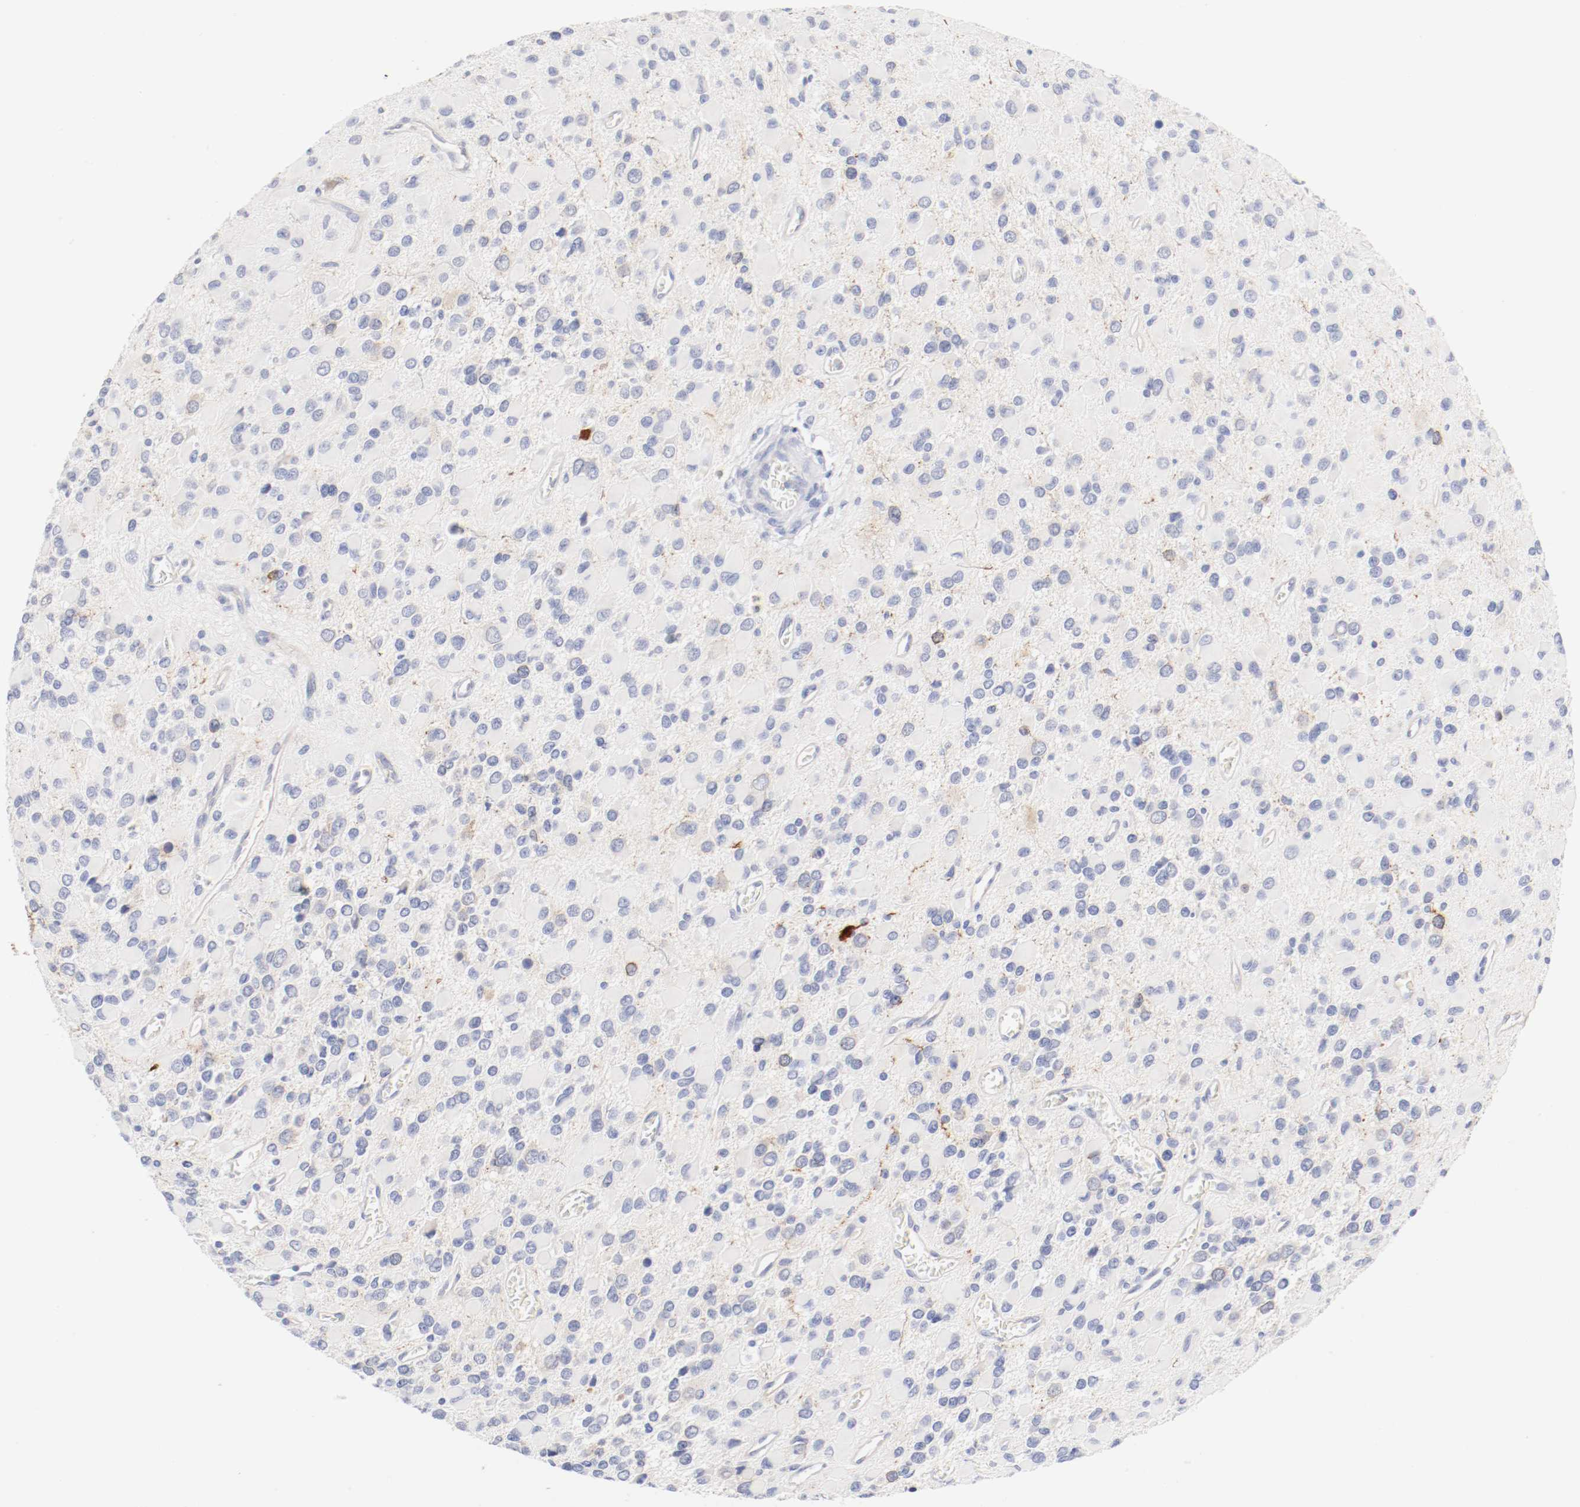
{"staining": {"intensity": "negative", "quantity": "none", "location": "none"}, "tissue": "glioma", "cell_type": "Tumor cells", "image_type": "cancer", "snomed": [{"axis": "morphology", "description": "Glioma, malignant, Low grade"}, {"axis": "topography", "description": "Brain"}], "caption": "The histopathology image reveals no significant expression in tumor cells of malignant low-grade glioma.", "gene": "HOMER1", "patient": {"sex": "male", "age": 42}}